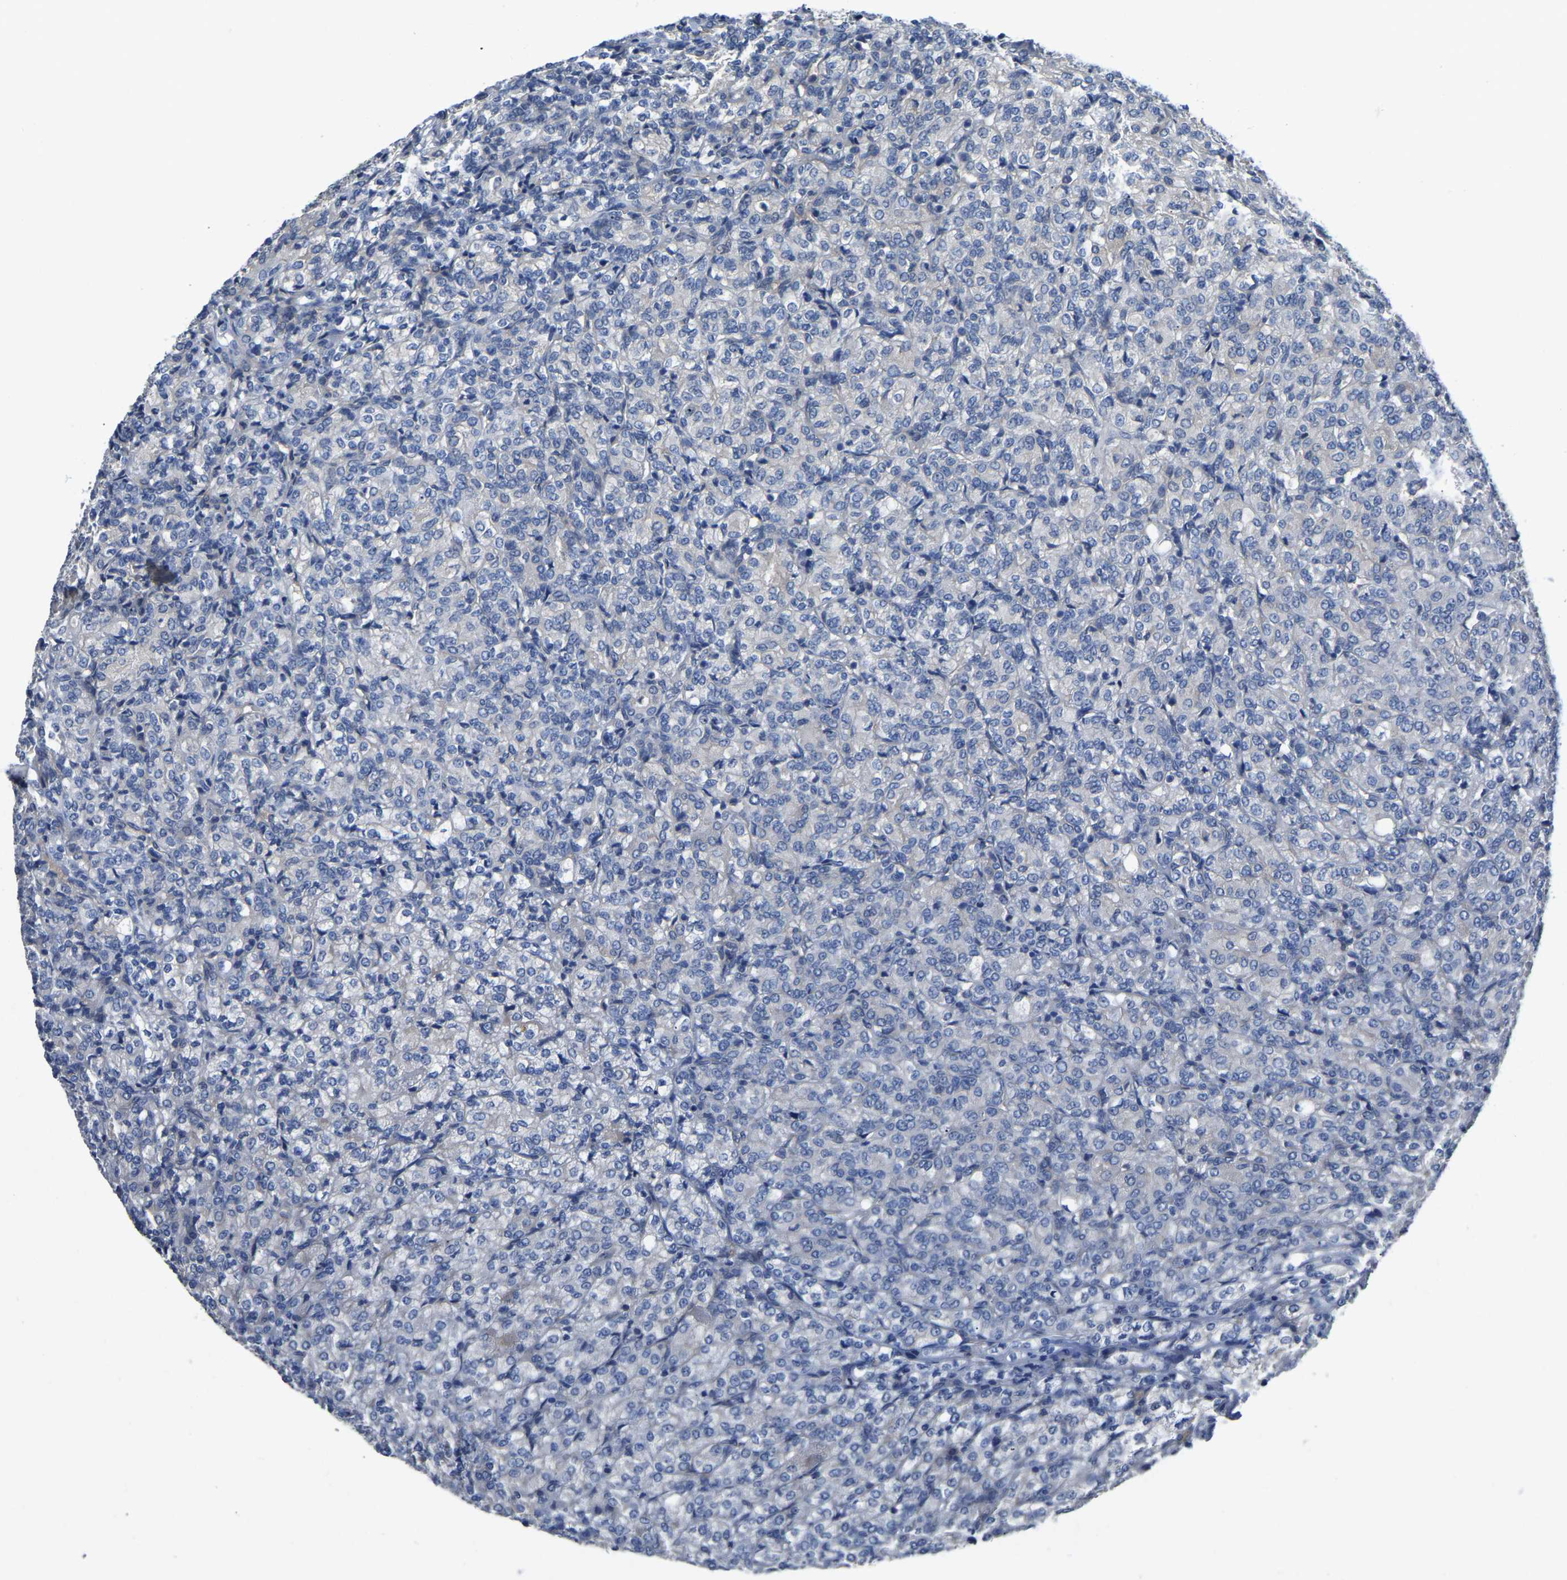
{"staining": {"intensity": "negative", "quantity": "none", "location": "none"}, "tissue": "renal cancer", "cell_type": "Tumor cells", "image_type": "cancer", "snomed": [{"axis": "morphology", "description": "Adenocarcinoma, NOS"}, {"axis": "topography", "description": "Kidney"}], "caption": "Immunohistochemical staining of renal adenocarcinoma shows no significant positivity in tumor cells.", "gene": "HIGD2B", "patient": {"sex": "male", "age": 77}}